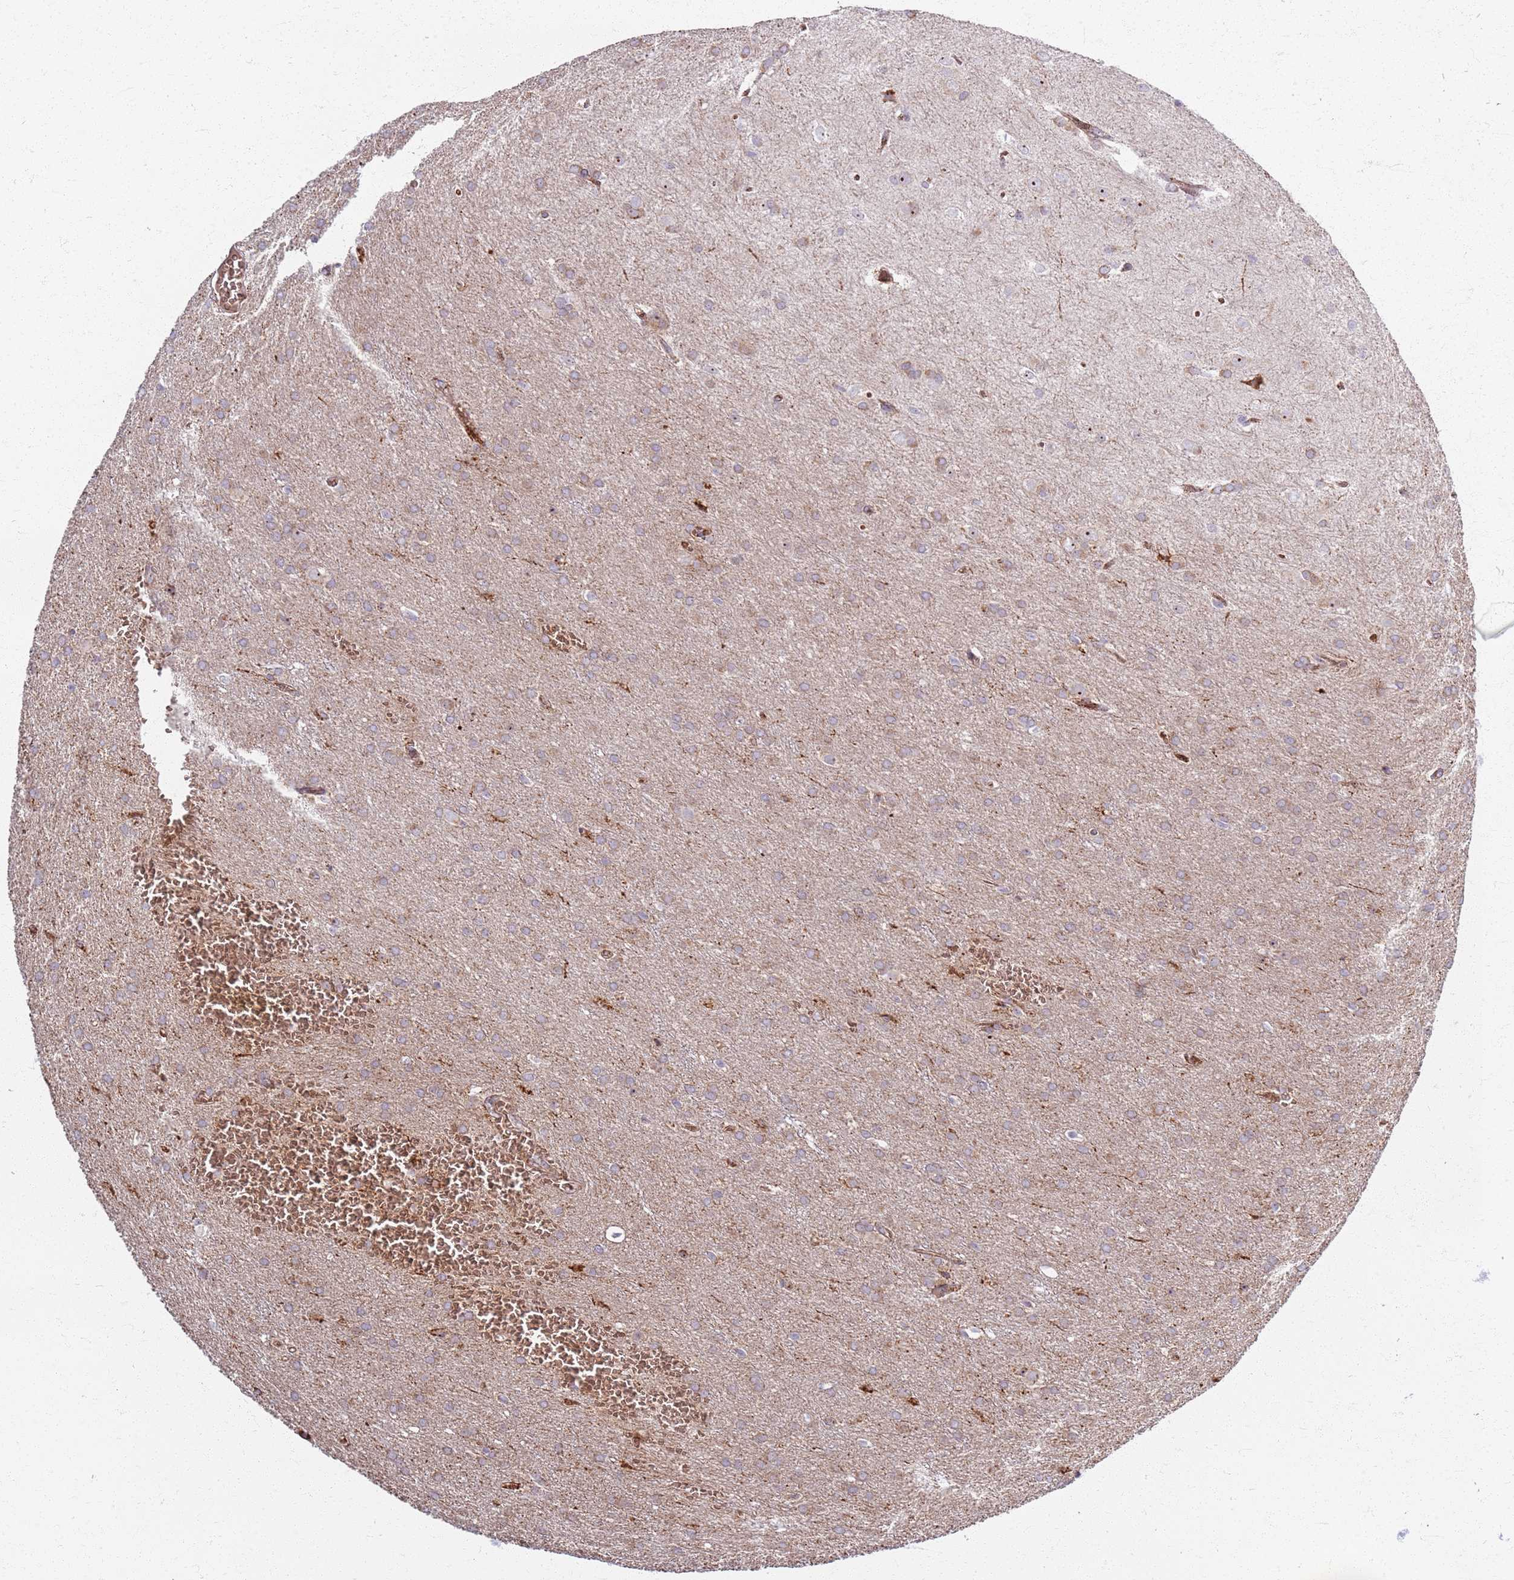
{"staining": {"intensity": "weak", "quantity": ">75%", "location": "cytoplasmic/membranous"}, "tissue": "glioma", "cell_type": "Tumor cells", "image_type": "cancer", "snomed": [{"axis": "morphology", "description": "Glioma, malignant, Low grade"}, {"axis": "topography", "description": "Brain"}], "caption": "Immunohistochemistry (IHC) micrograph of glioma stained for a protein (brown), which demonstrates low levels of weak cytoplasmic/membranous expression in about >75% of tumor cells.", "gene": "KRI1", "patient": {"sex": "female", "age": 32}}